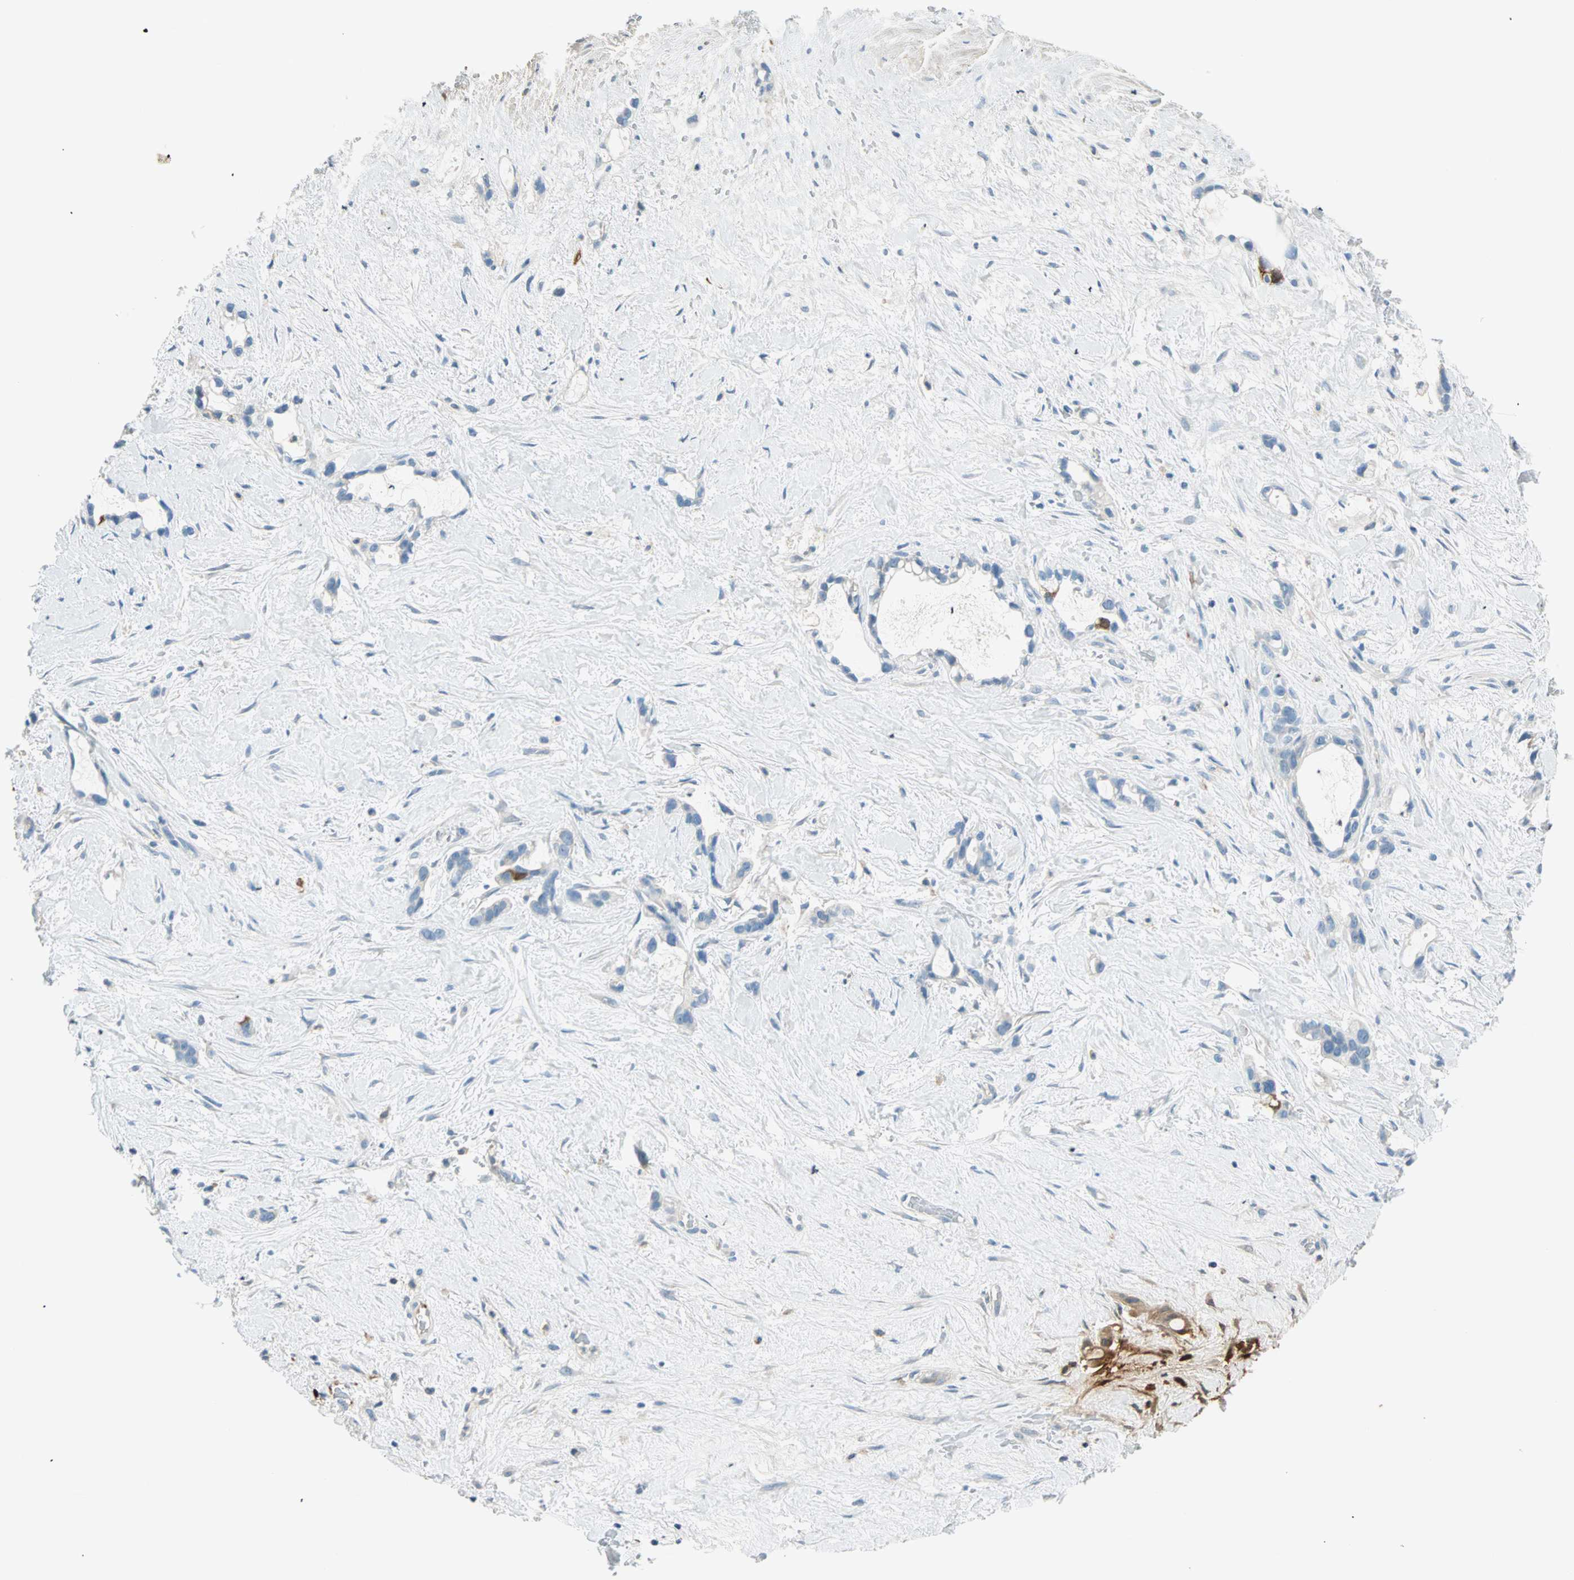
{"staining": {"intensity": "negative", "quantity": "none", "location": "none"}, "tissue": "liver cancer", "cell_type": "Tumor cells", "image_type": "cancer", "snomed": [{"axis": "morphology", "description": "Cholangiocarcinoma"}, {"axis": "topography", "description": "Liver"}], "caption": "Human liver cancer stained for a protein using immunohistochemistry (IHC) exhibits no staining in tumor cells.", "gene": "PTTG1", "patient": {"sex": "female", "age": 65}}